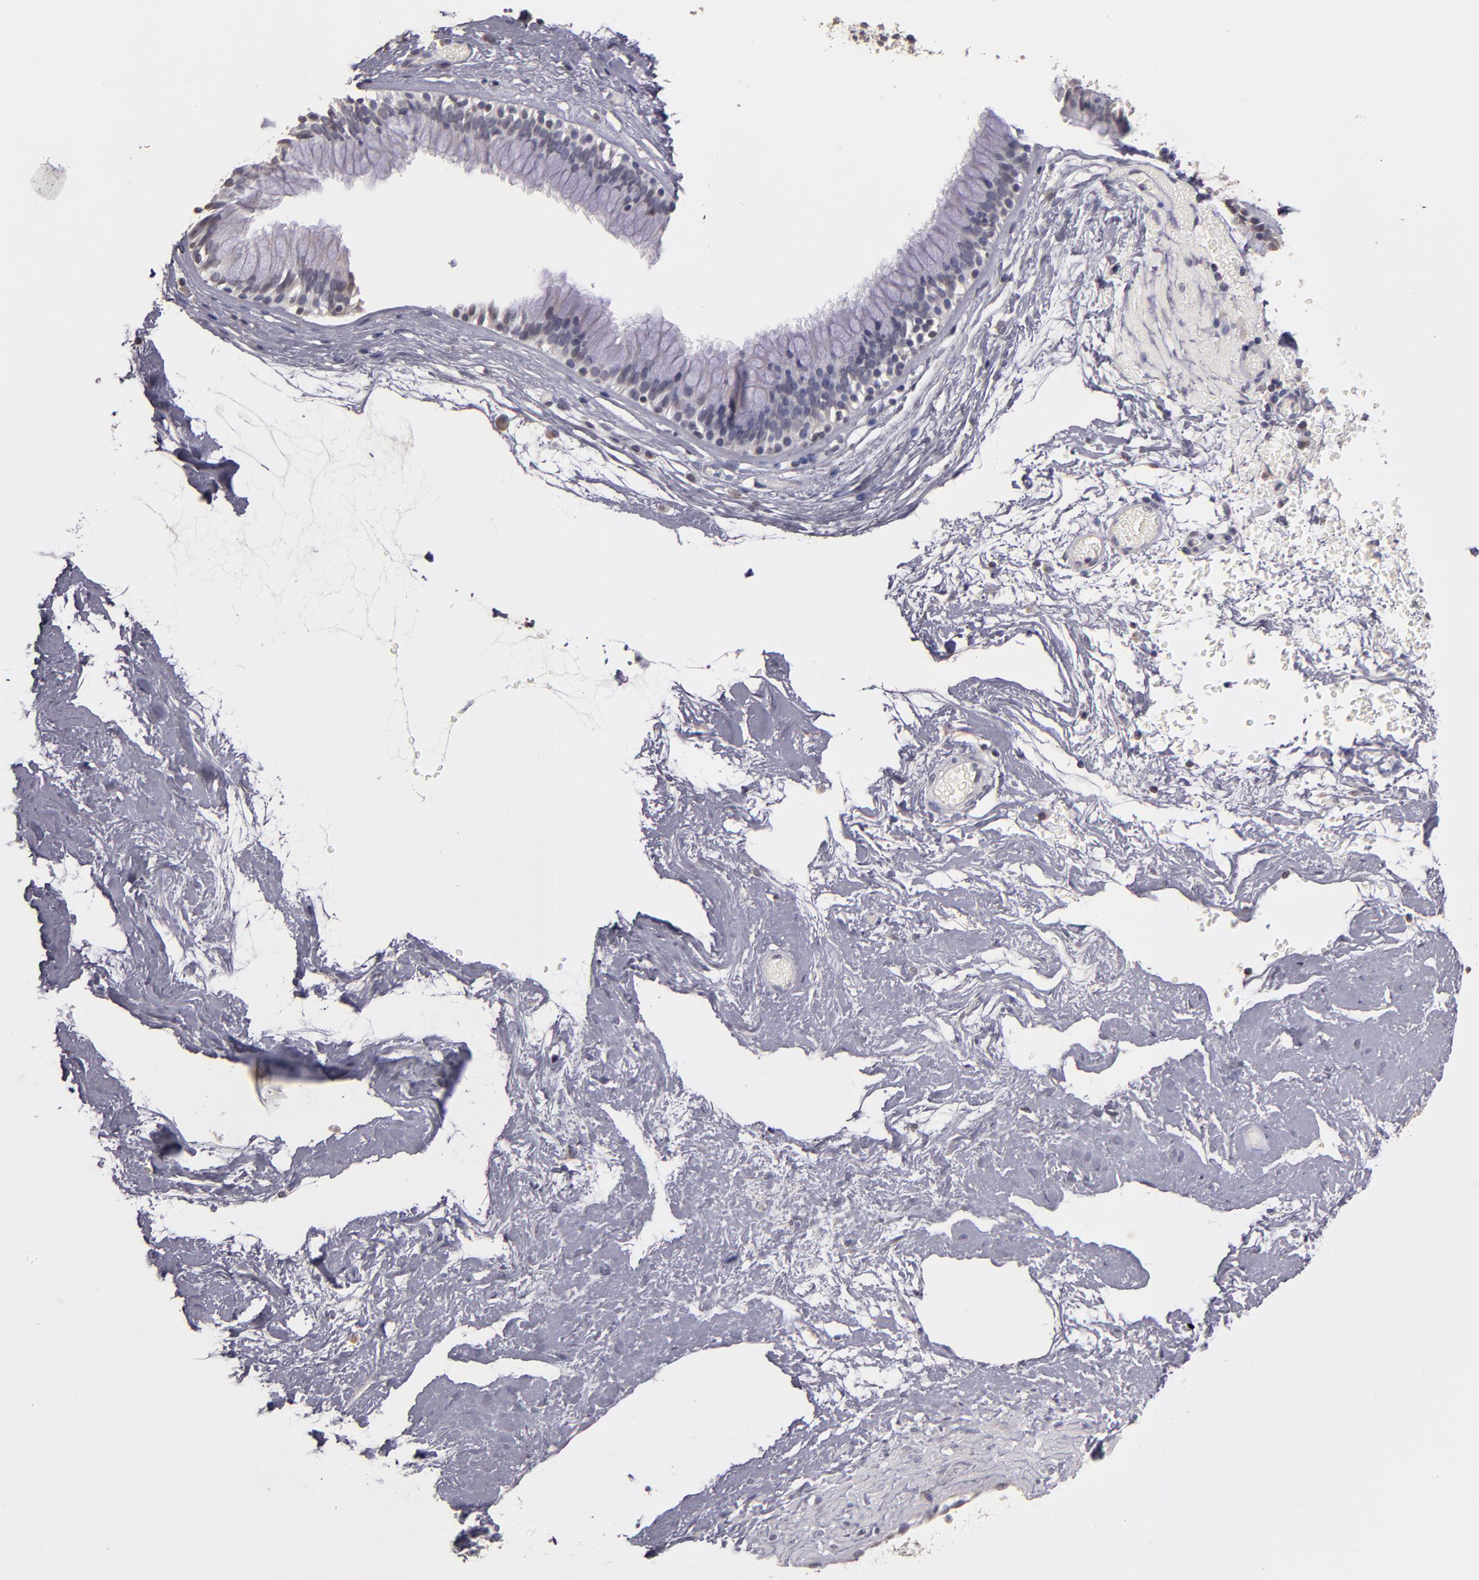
{"staining": {"intensity": "negative", "quantity": "none", "location": "none"}, "tissue": "nasopharynx", "cell_type": "Respiratory epithelial cells", "image_type": "normal", "snomed": [{"axis": "morphology", "description": "Normal tissue, NOS"}, {"axis": "morphology", "description": "Inflammation, NOS"}, {"axis": "topography", "description": "Nasopharynx"}], "caption": "This photomicrograph is of normal nasopharynx stained with IHC to label a protein in brown with the nuclei are counter-stained blue. There is no positivity in respiratory epithelial cells.", "gene": "SOX10", "patient": {"sex": "male", "age": 48}}